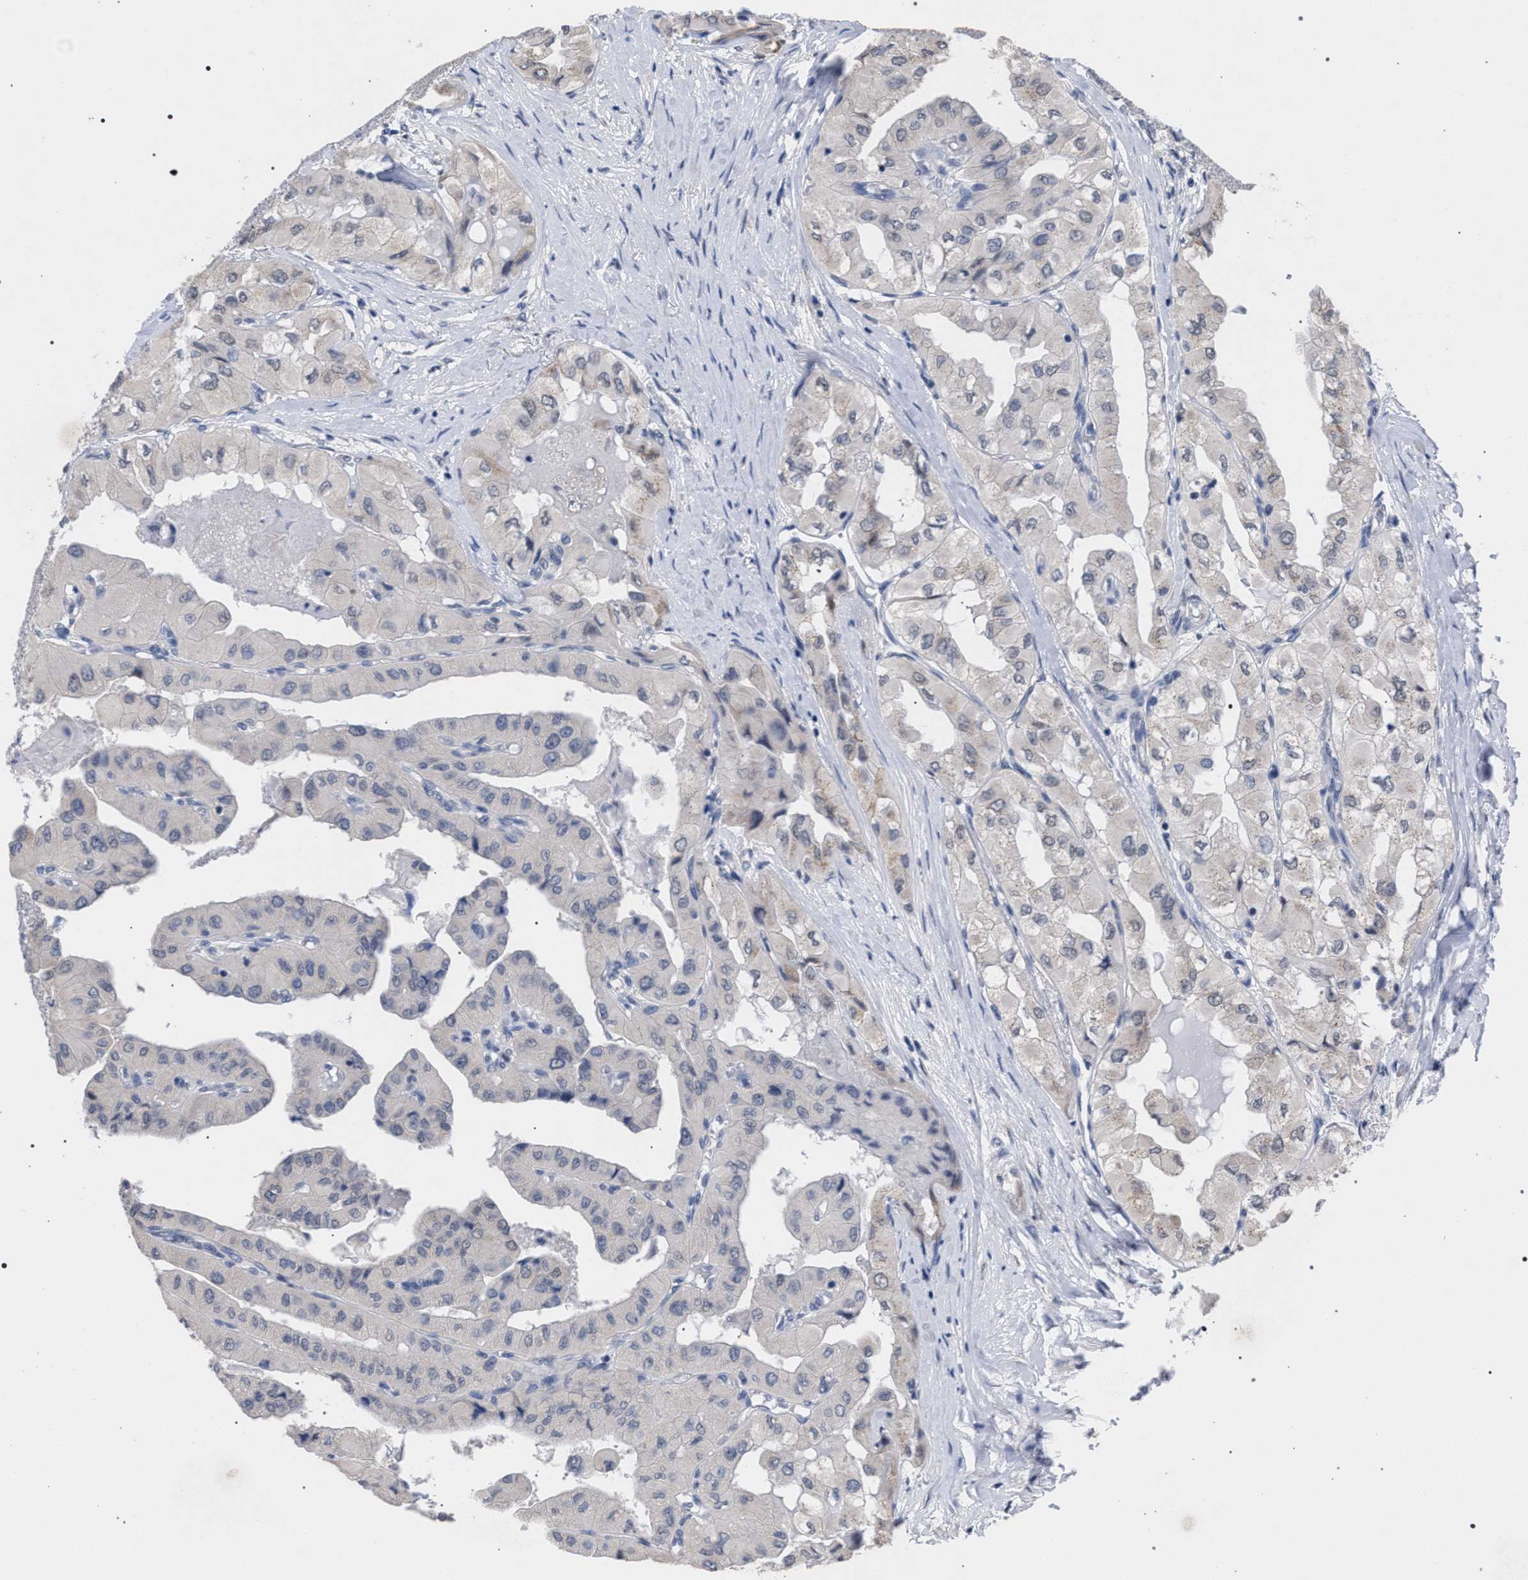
{"staining": {"intensity": "weak", "quantity": "<25%", "location": "cytoplasmic/membranous"}, "tissue": "thyroid cancer", "cell_type": "Tumor cells", "image_type": "cancer", "snomed": [{"axis": "morphology", "description": "Papillary adenocarcinoma, NOS"}, {"axis": "topography", "description": "Thyroid gland"}], "caption": "Tumor cells show no significant expression in papillary adenocarcinoma (thyroid).", "gene": "GOLGA2", "patient": {"sex": "female", "age": 59}}